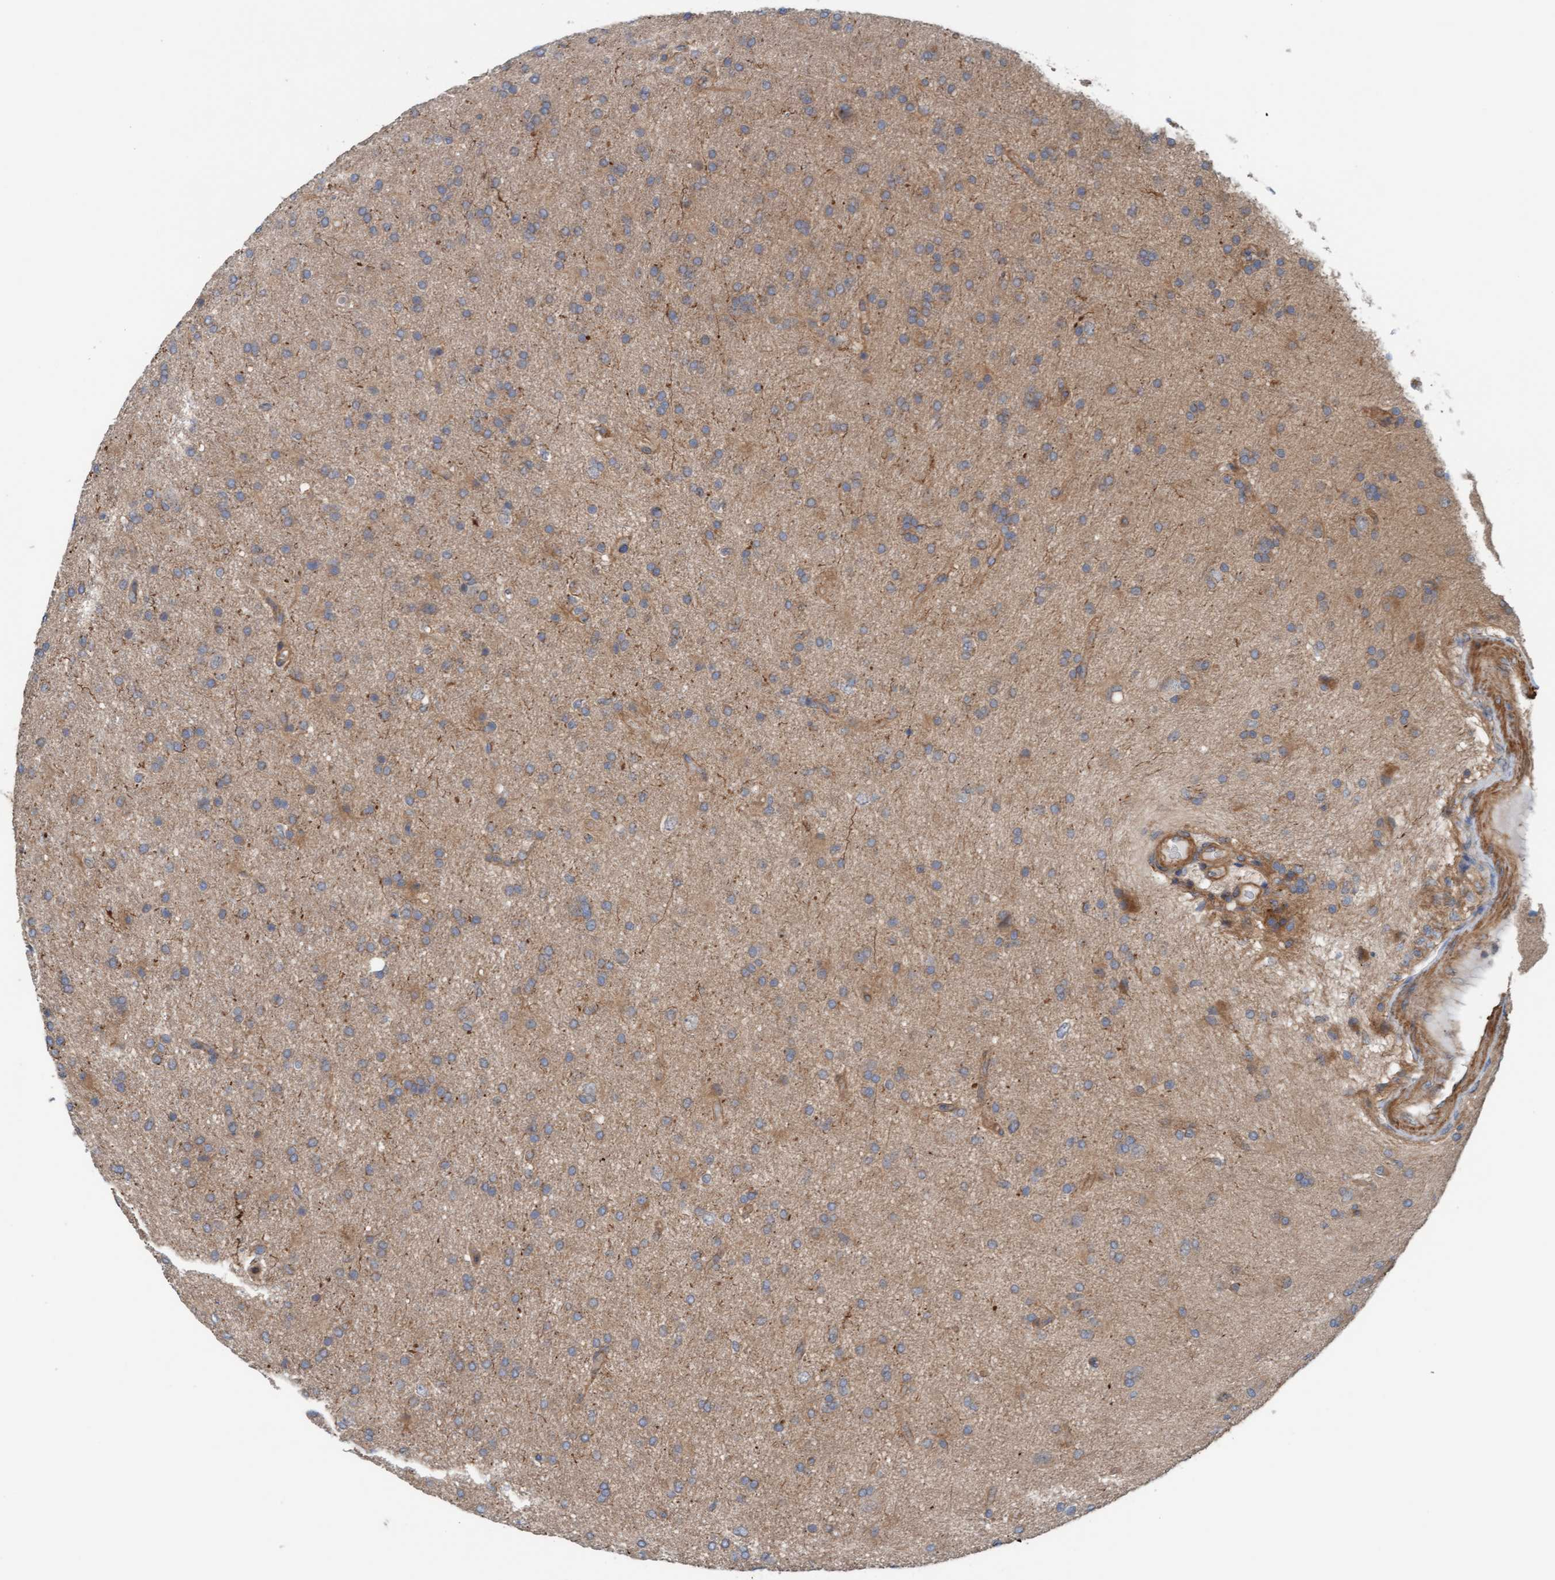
{"staining": {"intensity": "weak", "quantity": "25%-75%", "location": "cytoplasmic/membranous"}, "tissue": "glioma", "cell_type": "Tumor cells", "image_type": "cancer", "snomed": [{"axis": "morphology", "description": "Glioma, malignant, High grade"}, {"axis": "topography", "description": "Brain"}], "caption": "The histopathology image reveals immunohistochemical staining of glioma. There is weak cytoplasmic/membranous staining is appreciated in about 25%-75% of tumor cells.", "gene": "UBAP1", "patient": {"sex": "male", "age": 72}}